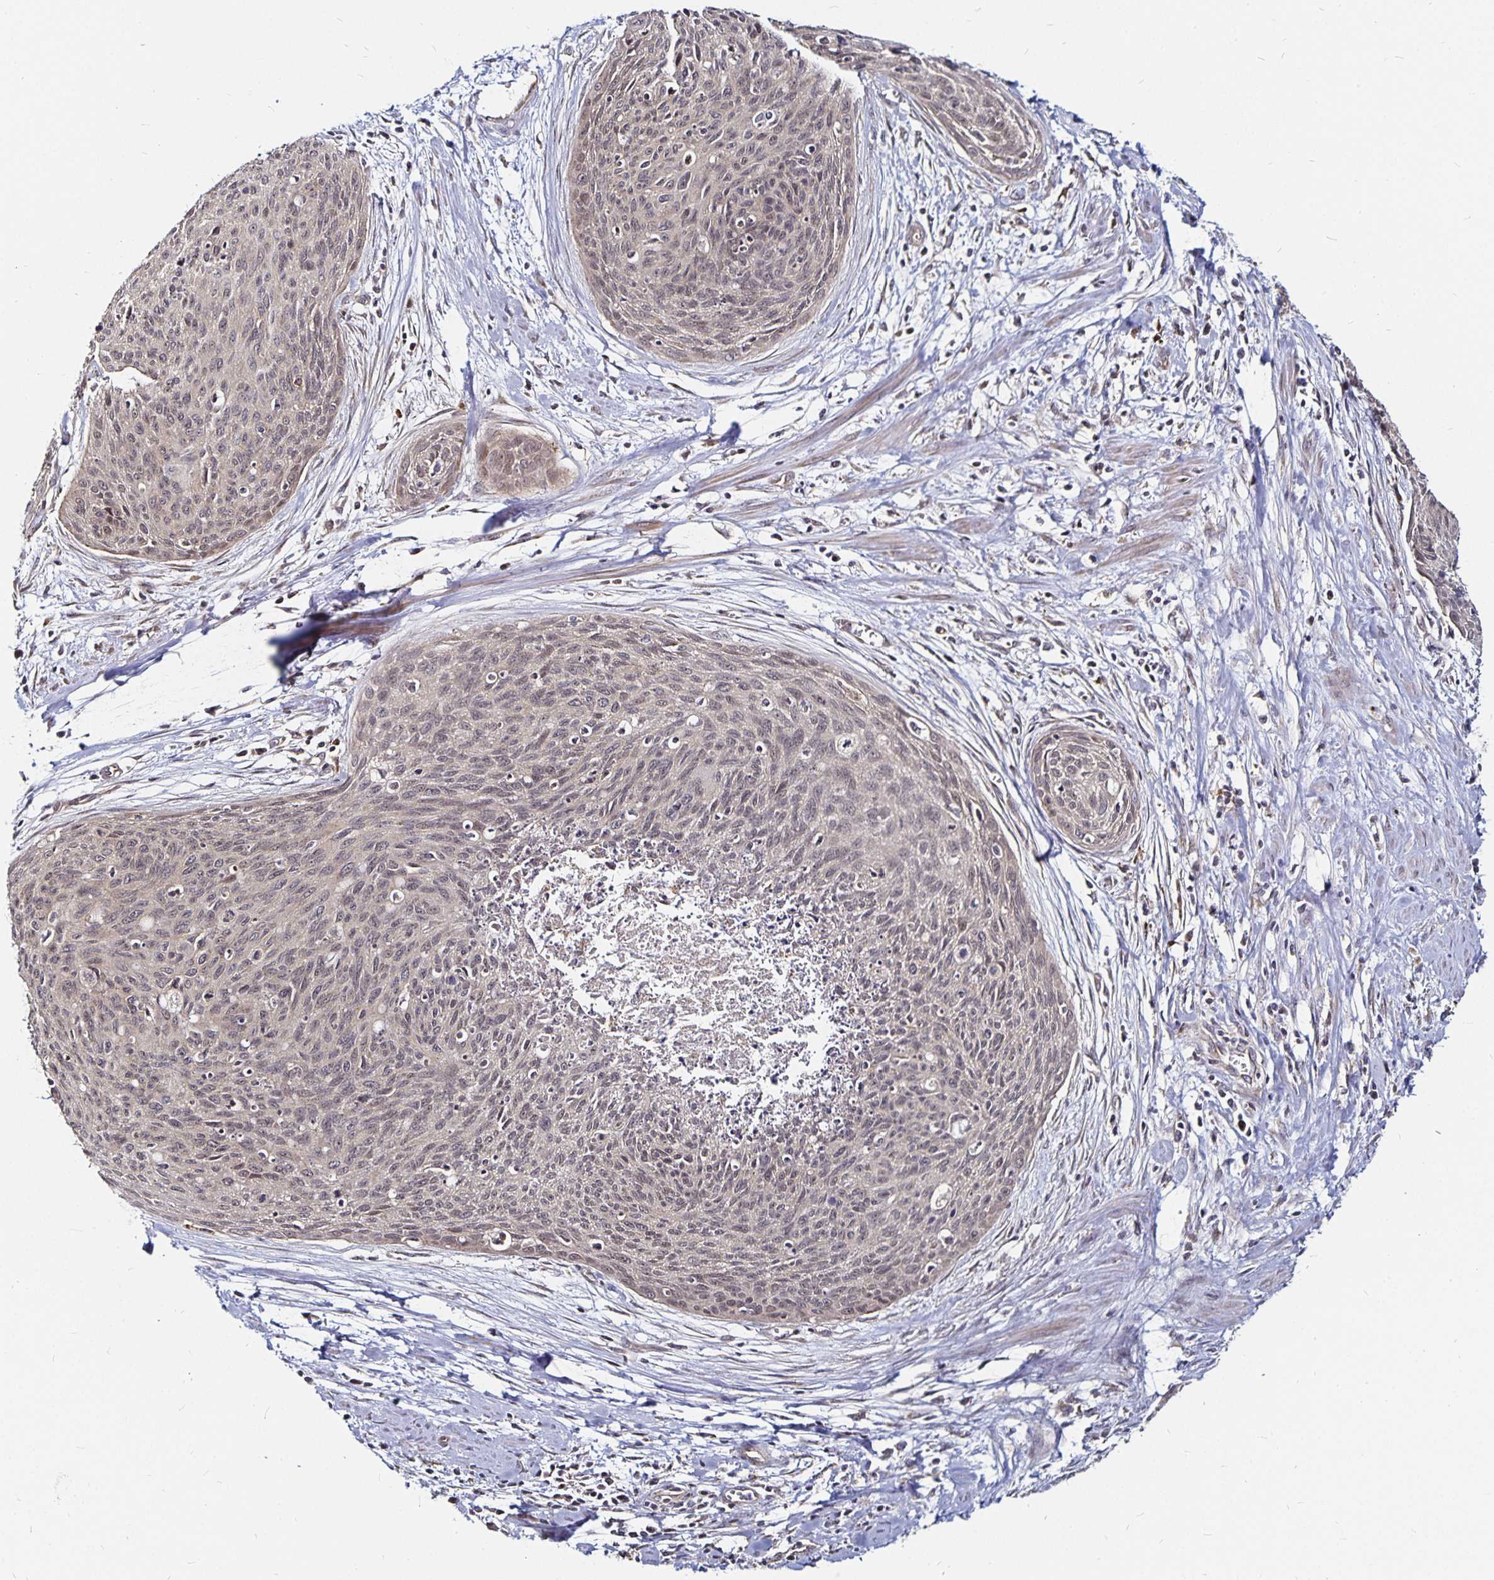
{"staining": {"intensity": "weak", "quantity": "<25%", "location": "nuclear"}, "tissue": "cervical cancer", "cell_type": "Tumor cells", "image_type": "cancer", "snomed": [{"axis": "morphology", "description": "Squamous cell carcinoma, NOS"}, {"axis": "topography", "description": "Cervix"}], "caption": "Immunohistochemistry (IHC) micrograph of neoplastic tissue: cervical cancer (squamous cell carcinoma) stained with DAB (3,3'-diaminobenzidine) shows no significant protein expression in tumor cells.", "gene": "CYP27A1", "patient": {"sex": "female", "age": 55}}